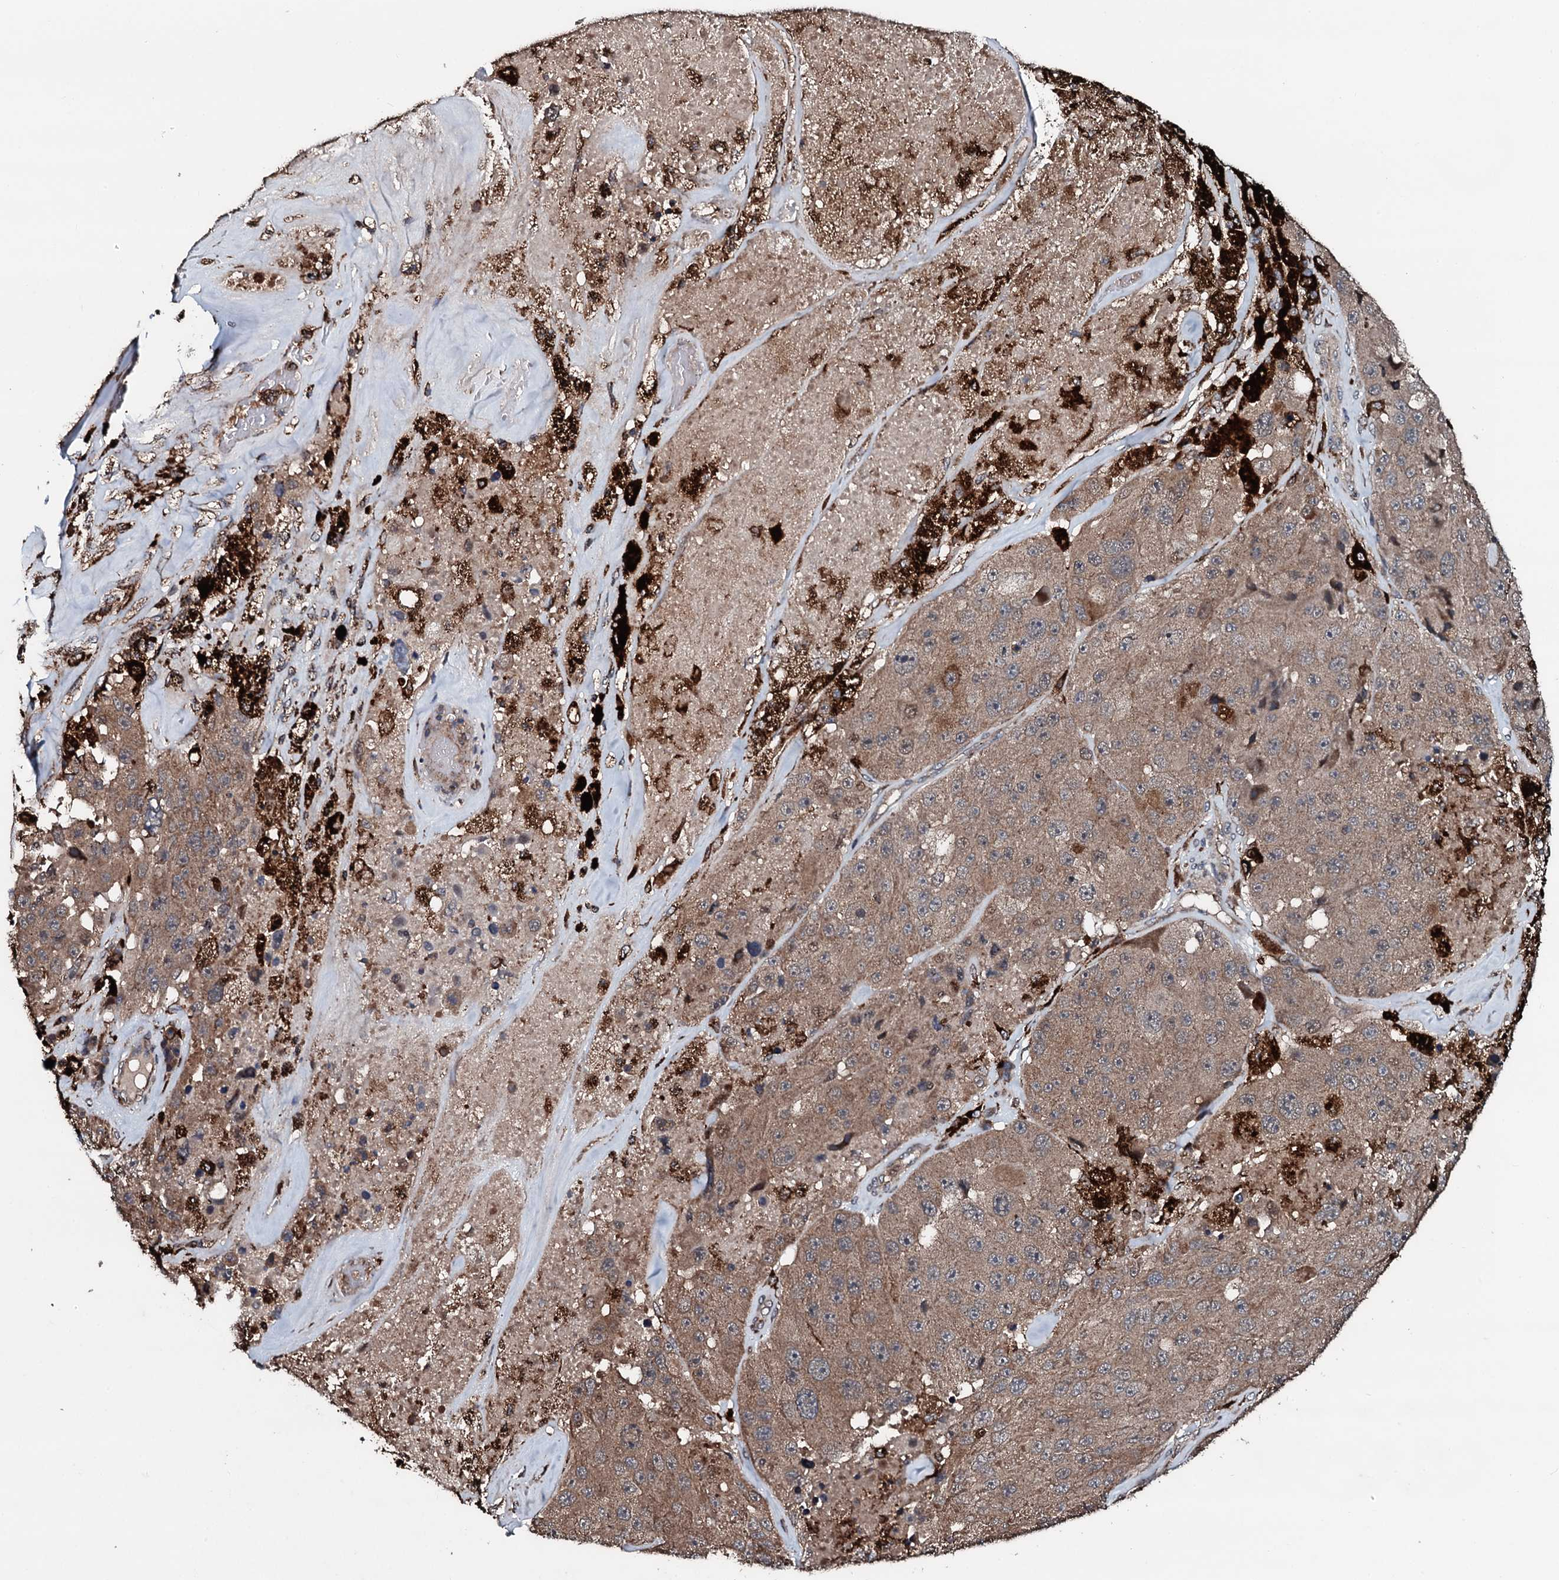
{"staining": {"intensity": "moderate", "quantity": ">75%", "location": "cytoplasmic/membranous"}, "tissue": "melanoma", "cell_type": "Tumor cells", "image_type": "cancer", "snomed": [{"axis": "morphology", "description": "Malignant melanoma, Metastatic site"}, {"axis": "topography", "description": "Lymph node"}], "caption": "Malignant melanoma (metastatic site) stained for a protein (brown) reveals moderate cytoplasmic/membranous positive positivity in approximately >75% of tumor cells.", "gene": "TPGS2", "patient": {"sex": "male", "age": 62}}